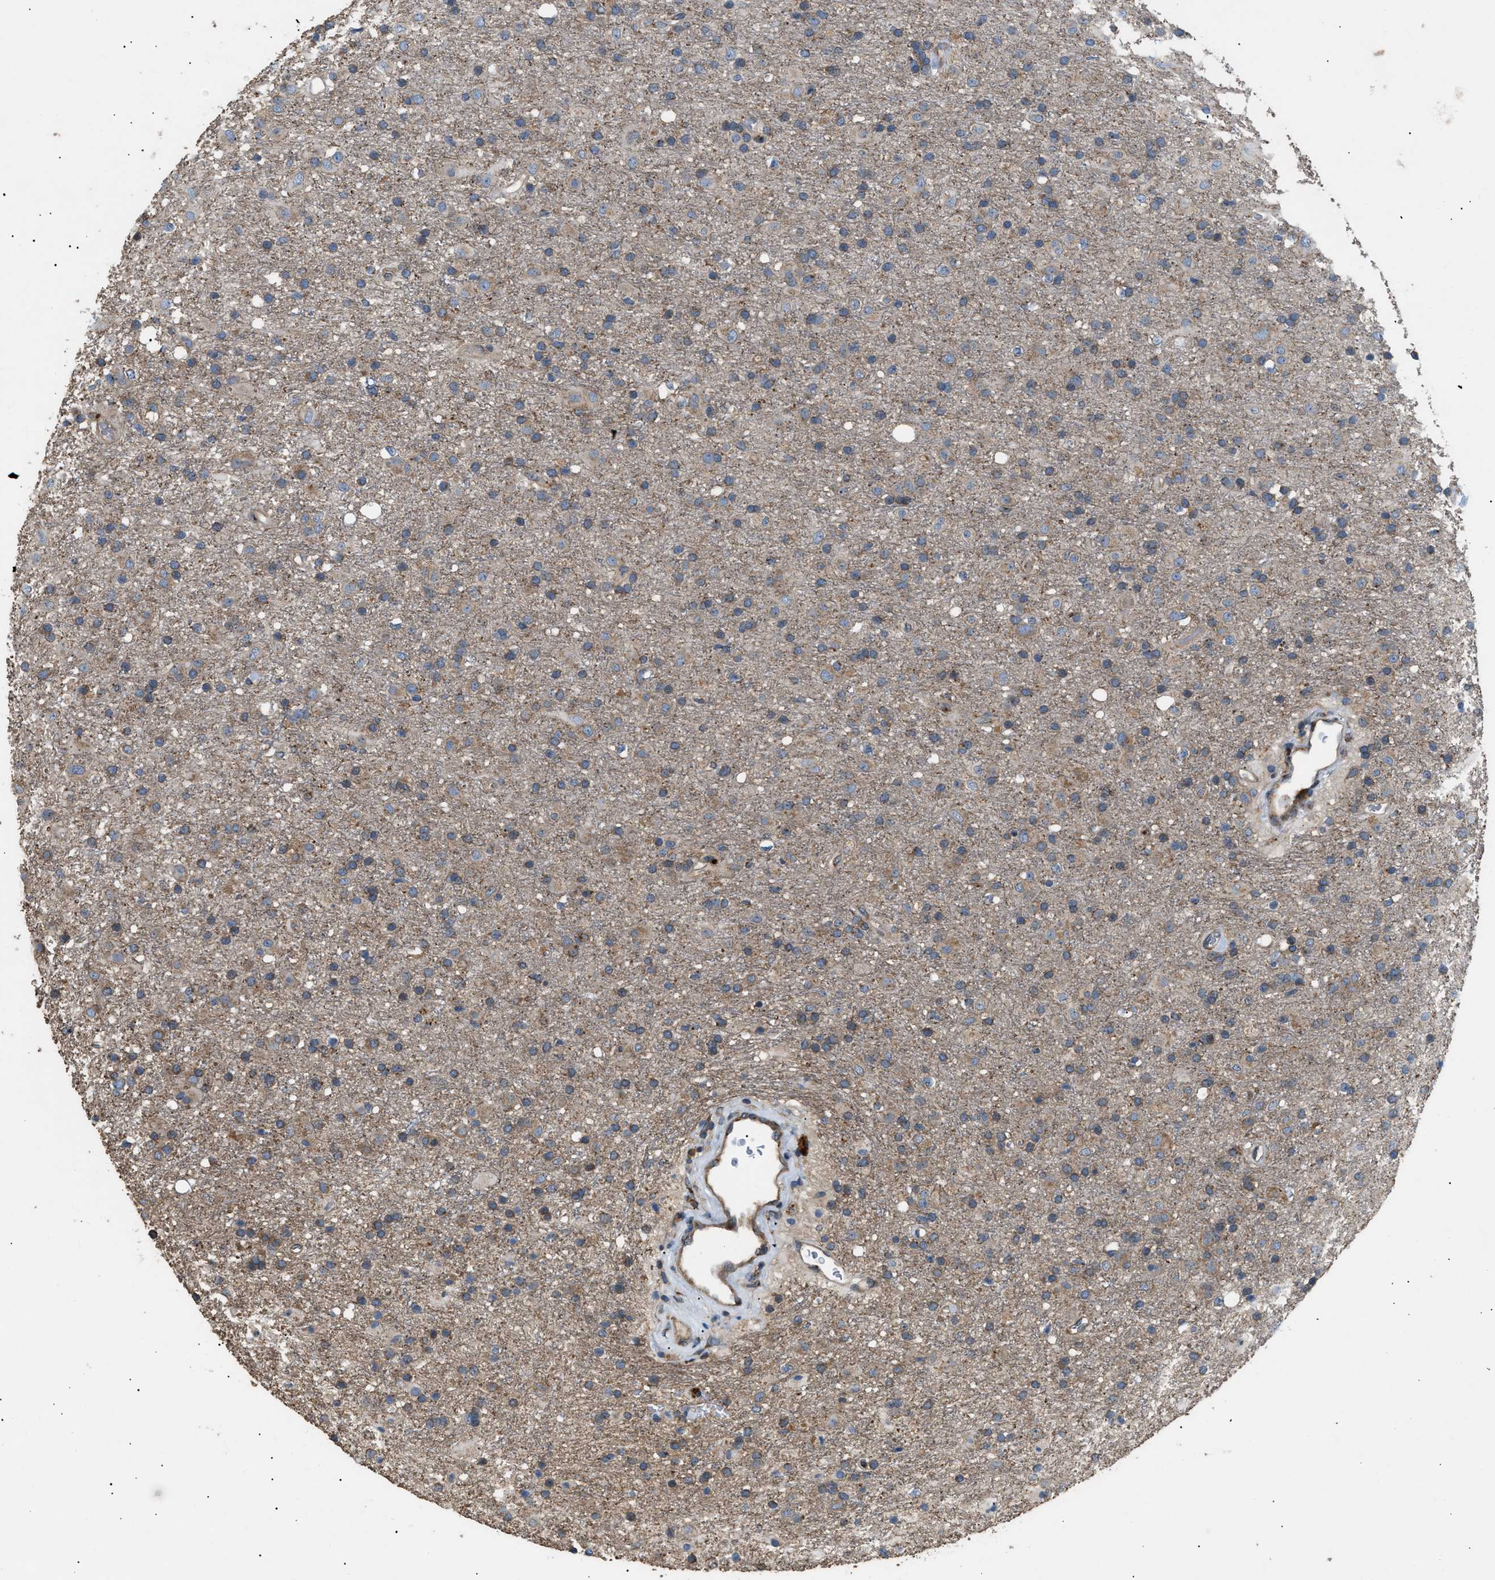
{"staining": {"intensity": "moderate", "quantity": ">75%", "location": "cytoplasmic/membranous"}, "tissue": "glioma", "cell_type": "Tumor cells", "image_type": "cancer", "snomed": [{"axis": "morphology", "description": "Glioma, malignant, Low grade"}, {"axis": "topography", "description": "Brain"}], "caption": "A photomicrograph of human glioma stained for a protein displays moderate cytoplasmic/membranous brown staining in tumor cells. (DAB (3,3'-diaminobenzidine) = brown stain, brightfield microscopy at high magnification).", "gene": "LYSMD3", "patient": {"sex": "male", "age": 65}}